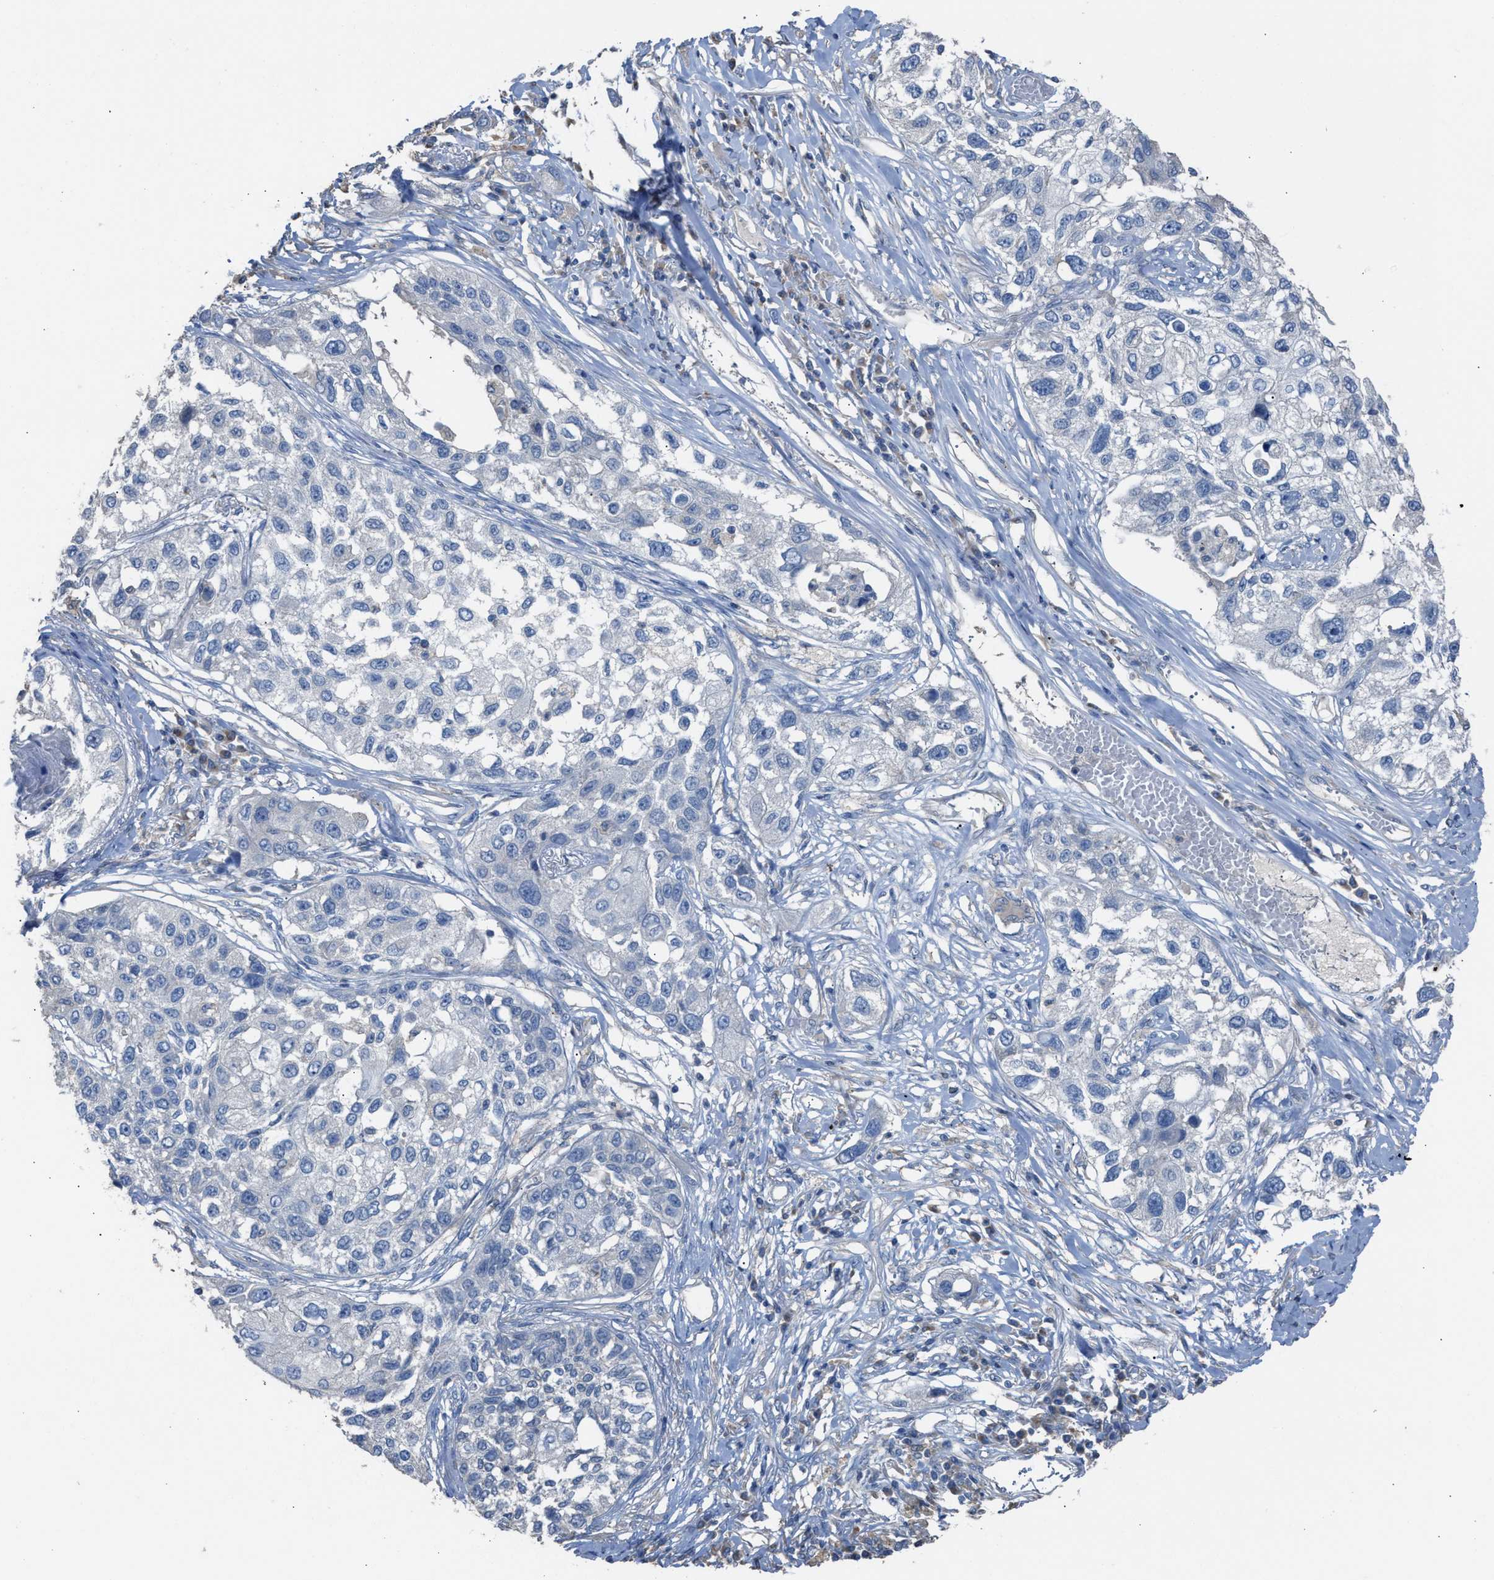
{"staining": {"intensity": "negative", "quantity": "none", "location": "none"}, "tissue": "lung cancer", "cell_type": "Tumor cells", "image_type": "cancer", "snomed": [{"axis": "morphology", "description": "Squamous cell carcinoma, NOS"}, {"axis": "topography", "description": "Lung"}], "caption": "A photomicrograph of squamous cell carcinoma (lung) stained for a protein shows no brown staining in tumor cells.", "gene": "NQO2", "patient": {"sex": "male", "age": 71}}